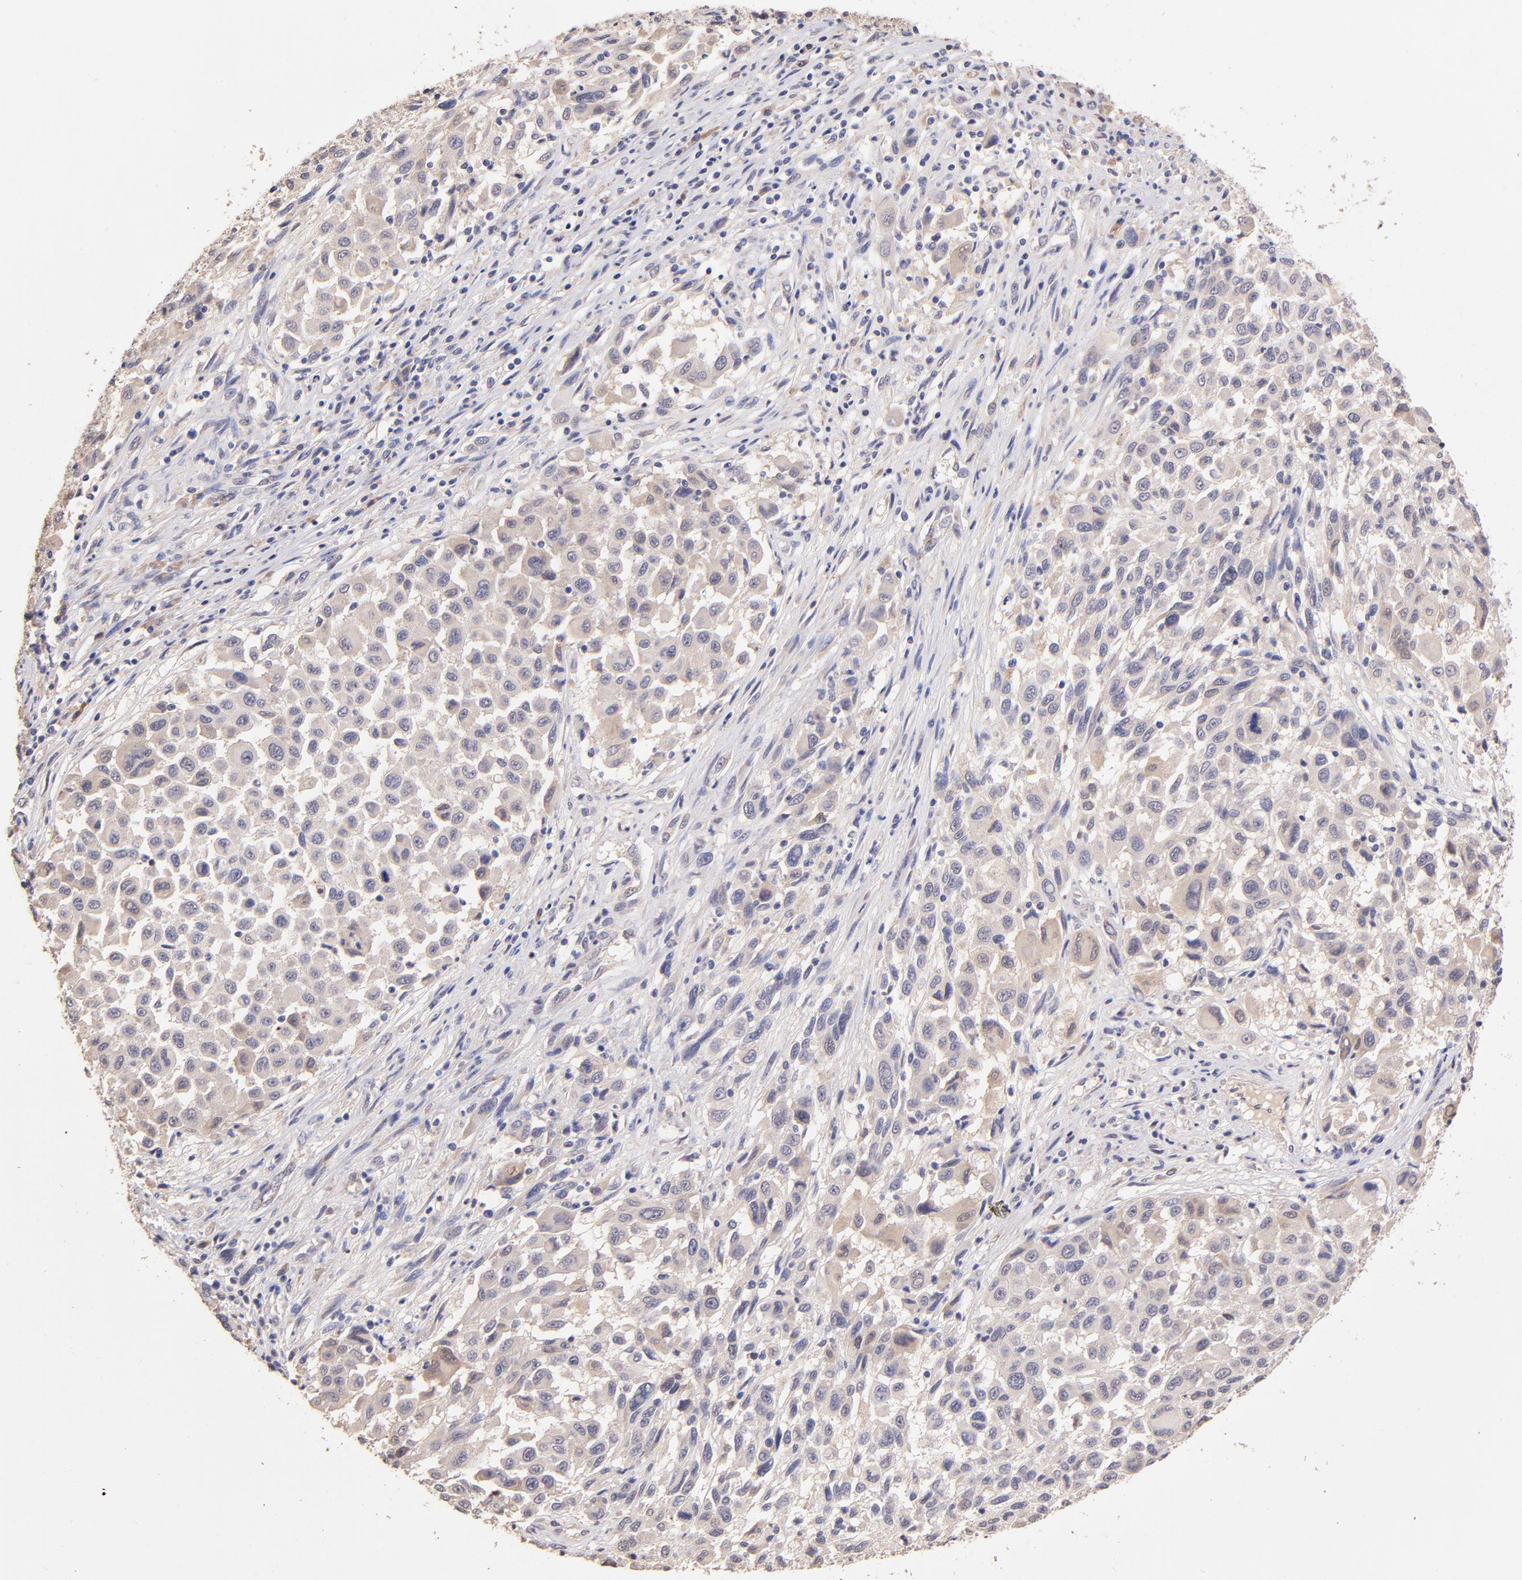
{"staining": {"intensity": "negative", "quantity": "none", "location": "none"}, "tissue": "melanoma", "cell_type": "Tumor cells", "image_type": "cancer", "snomed": [{"axis": "morphology", "description": "Malignant melanoma, Metastatic site"}, {"axis": "topography", "description": "Lymph node"}], "caption": "Immunohistochemistry (IHC) of human melanoma reveals no positivity in tumor cells. (Immunohistochemistry (IHC), brightfield microscopy, high magnification).", "gene": "RNASEL", "patient": {"sex": "male", "age": 61}}